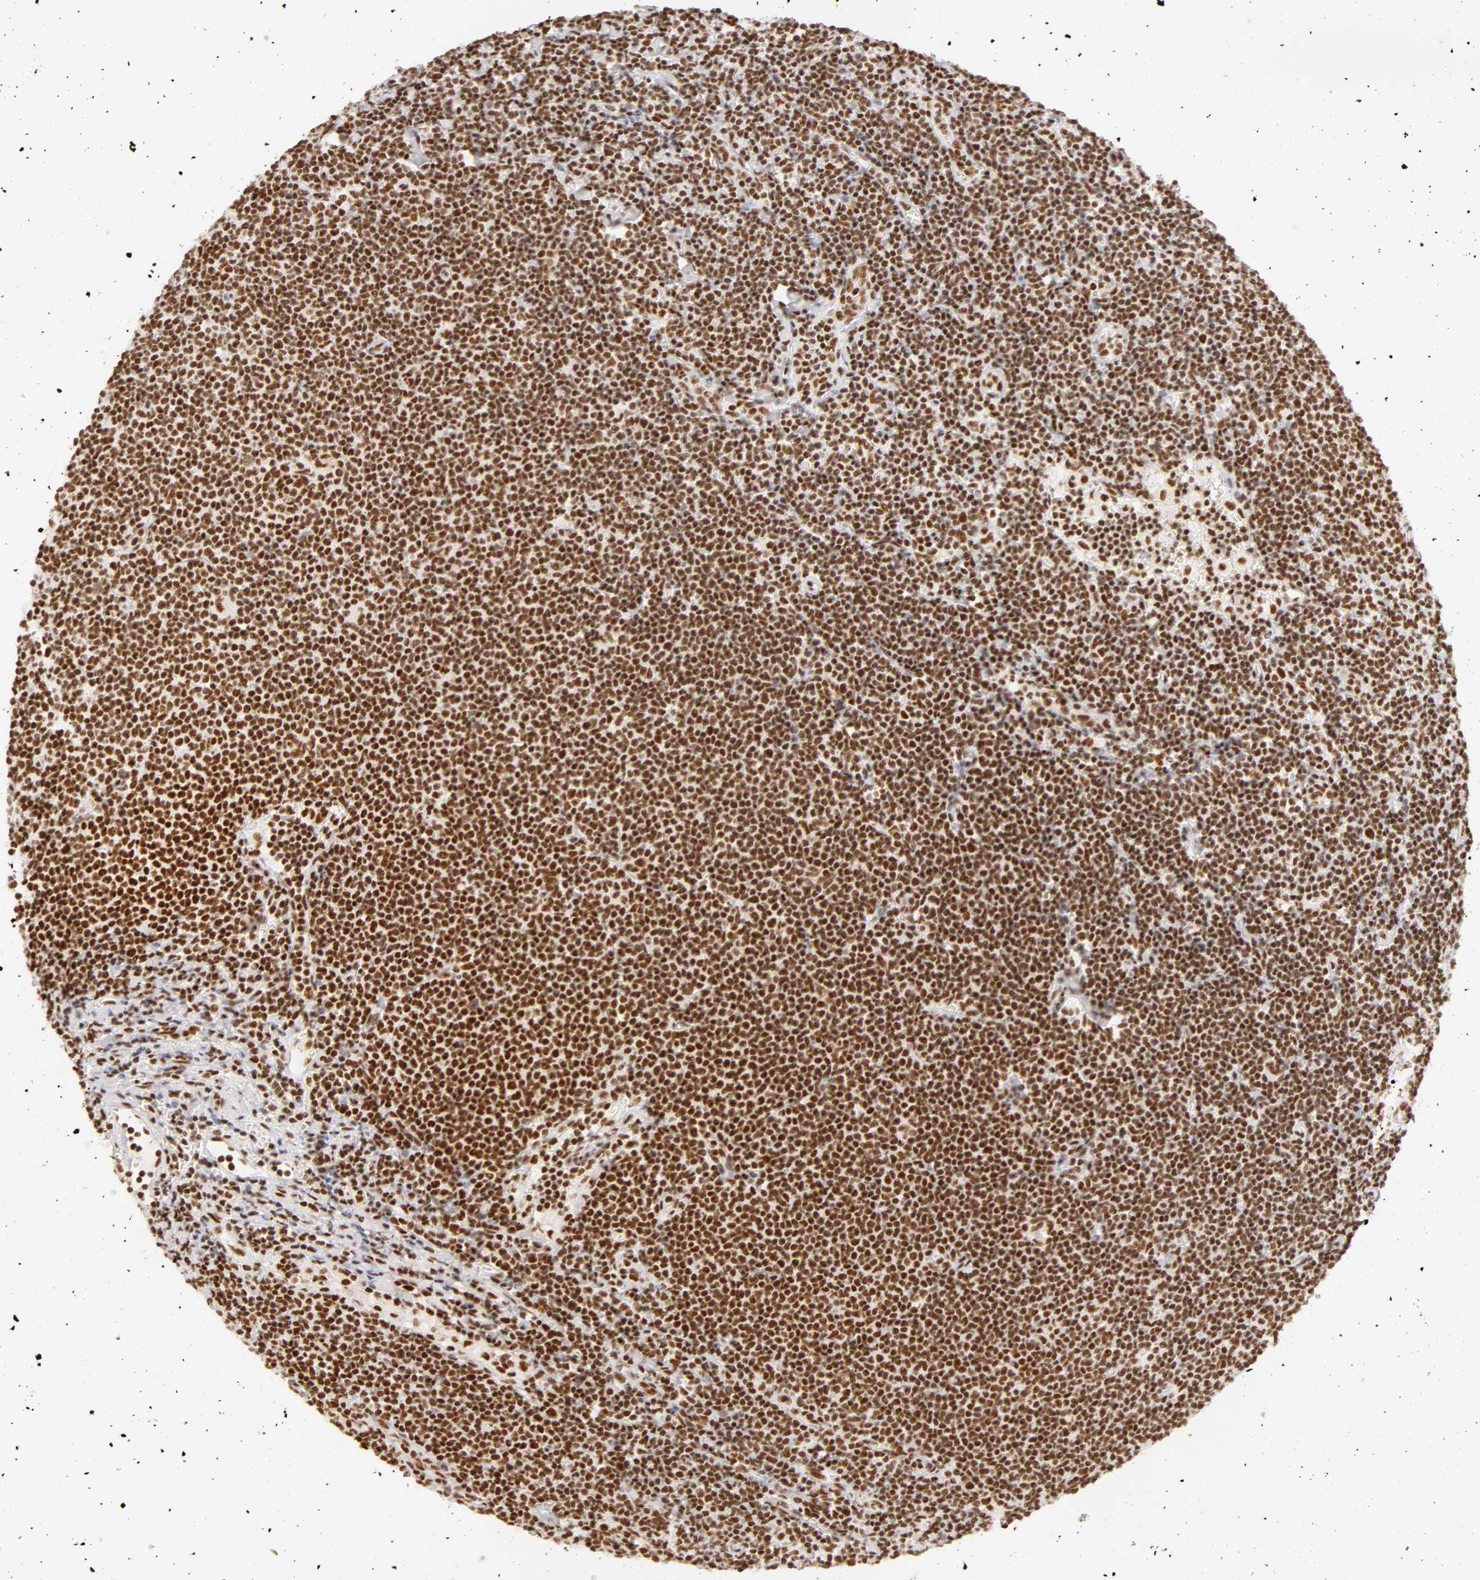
{"staining": {"intensity": "moderate", "quantity": ">75%", "location": "nuclear"}, "tissue": "lymphoma", "cell_type": "Tumor cells", "image_type": "cancer", "snomed": [{"axis": "morphology", "description": "Malignant lymphoma, non-Hodgkin's type, Low grade"}, {"axis": "topography", "description": "Lymph node"}], "caption": "This micrograph reveals immunohistochemistry (IHC) staining of malignant lymphoma, non-Hodgkin's type (low-grade), with medium moderate nuclear staining in approximately >75% of tumor cells.", "gene": "RBM39", "patient": {"sex": "male", "age": 65}}